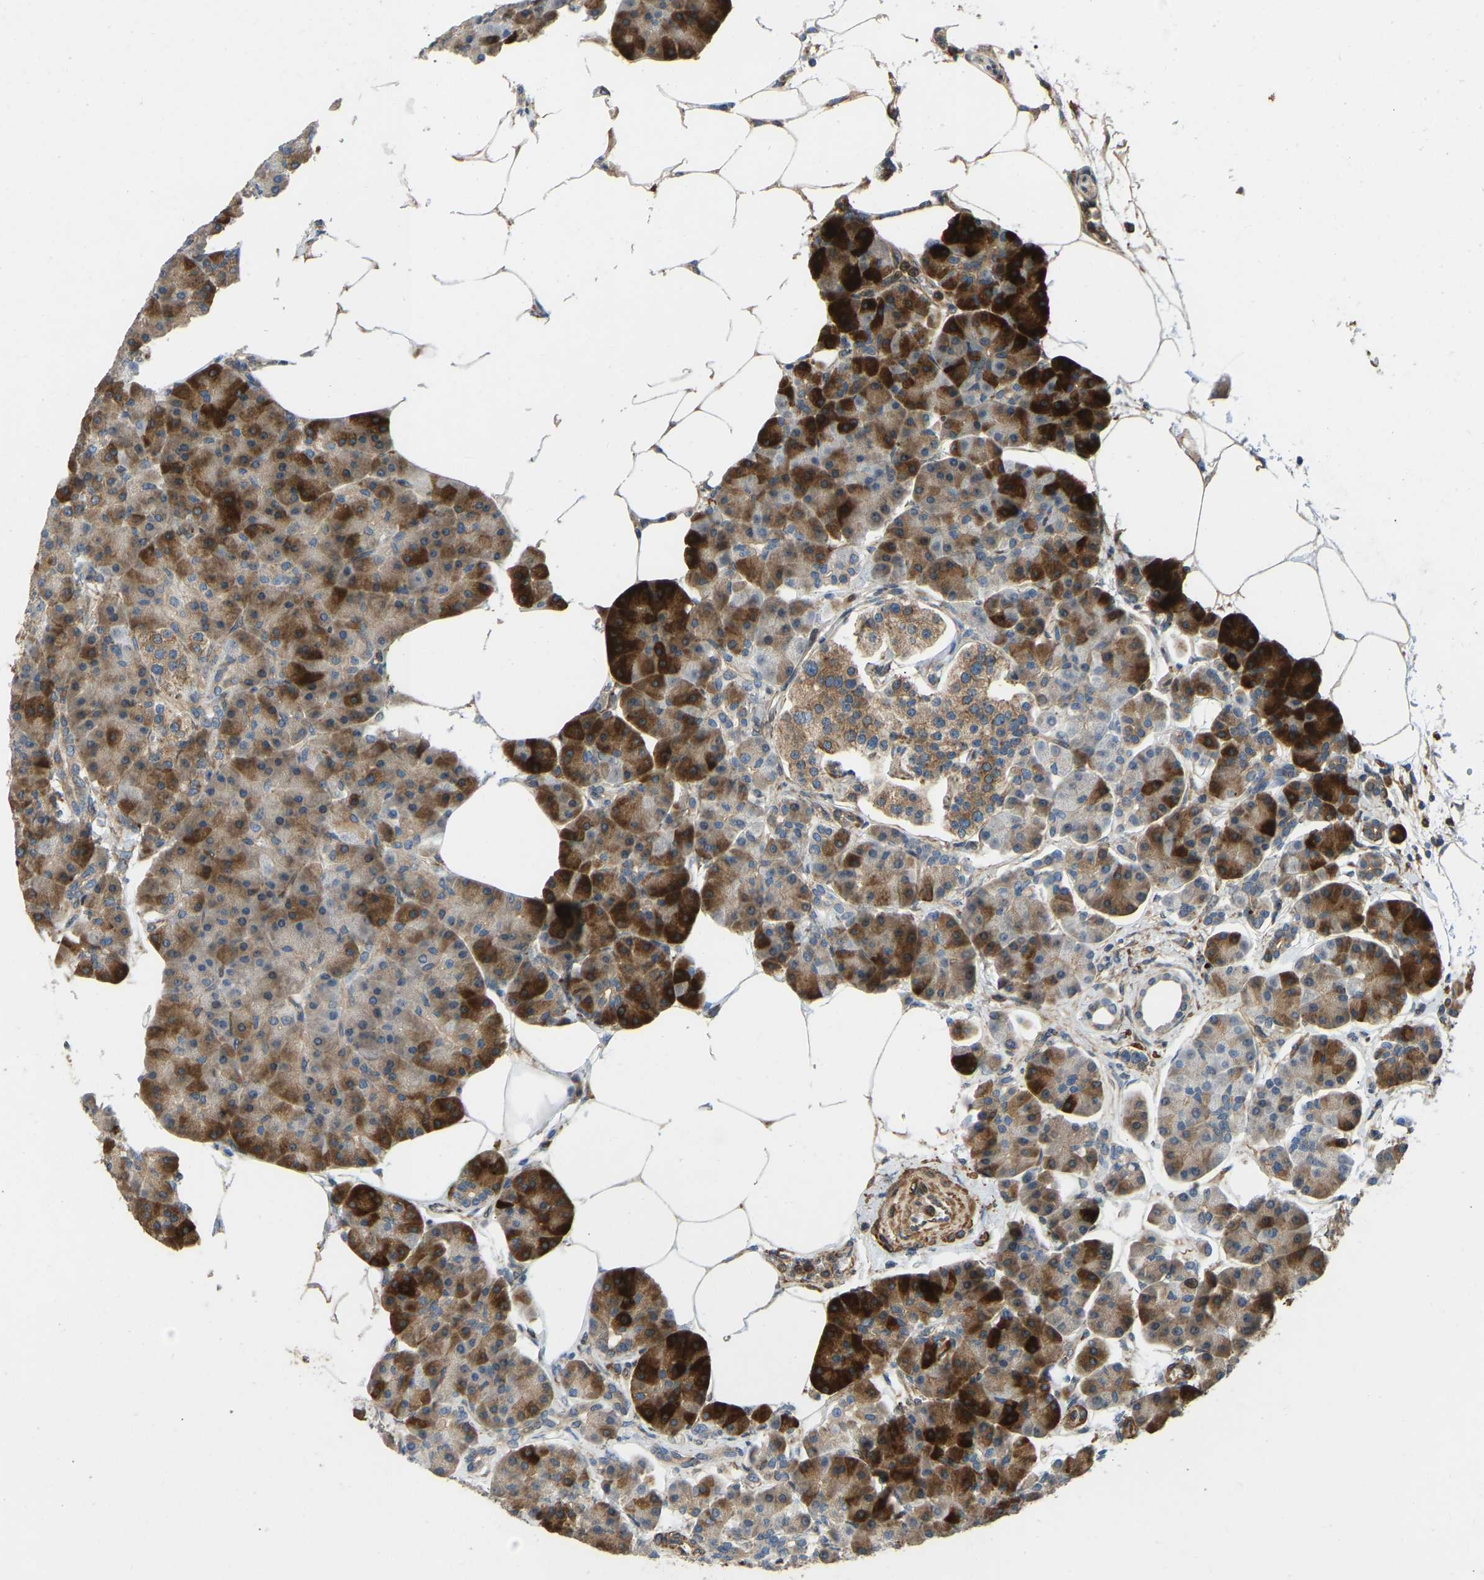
{"staining": {"intensity": "strong", "quantity": ">75%", "location": "cytoplasmic/membranous"}, "tissue": "pancreas", "cell_type": "Exocrine glandular cells", "image_type": "normal", "snomed": [{"axis": "morphology", "description": "Normal tissue, NOS"}, {"axis": "topography", "description": "Pancreas"}], "caption": "An image of human pancreas stained for a protein displays strong cytoplasmic/membranous brown staining in exocrine glandular cells. (brown staining indicates protein expression, while blue staining denotes nuclei).", "gene": "OS9", "patient": {"sex": "female", "age": 70}}